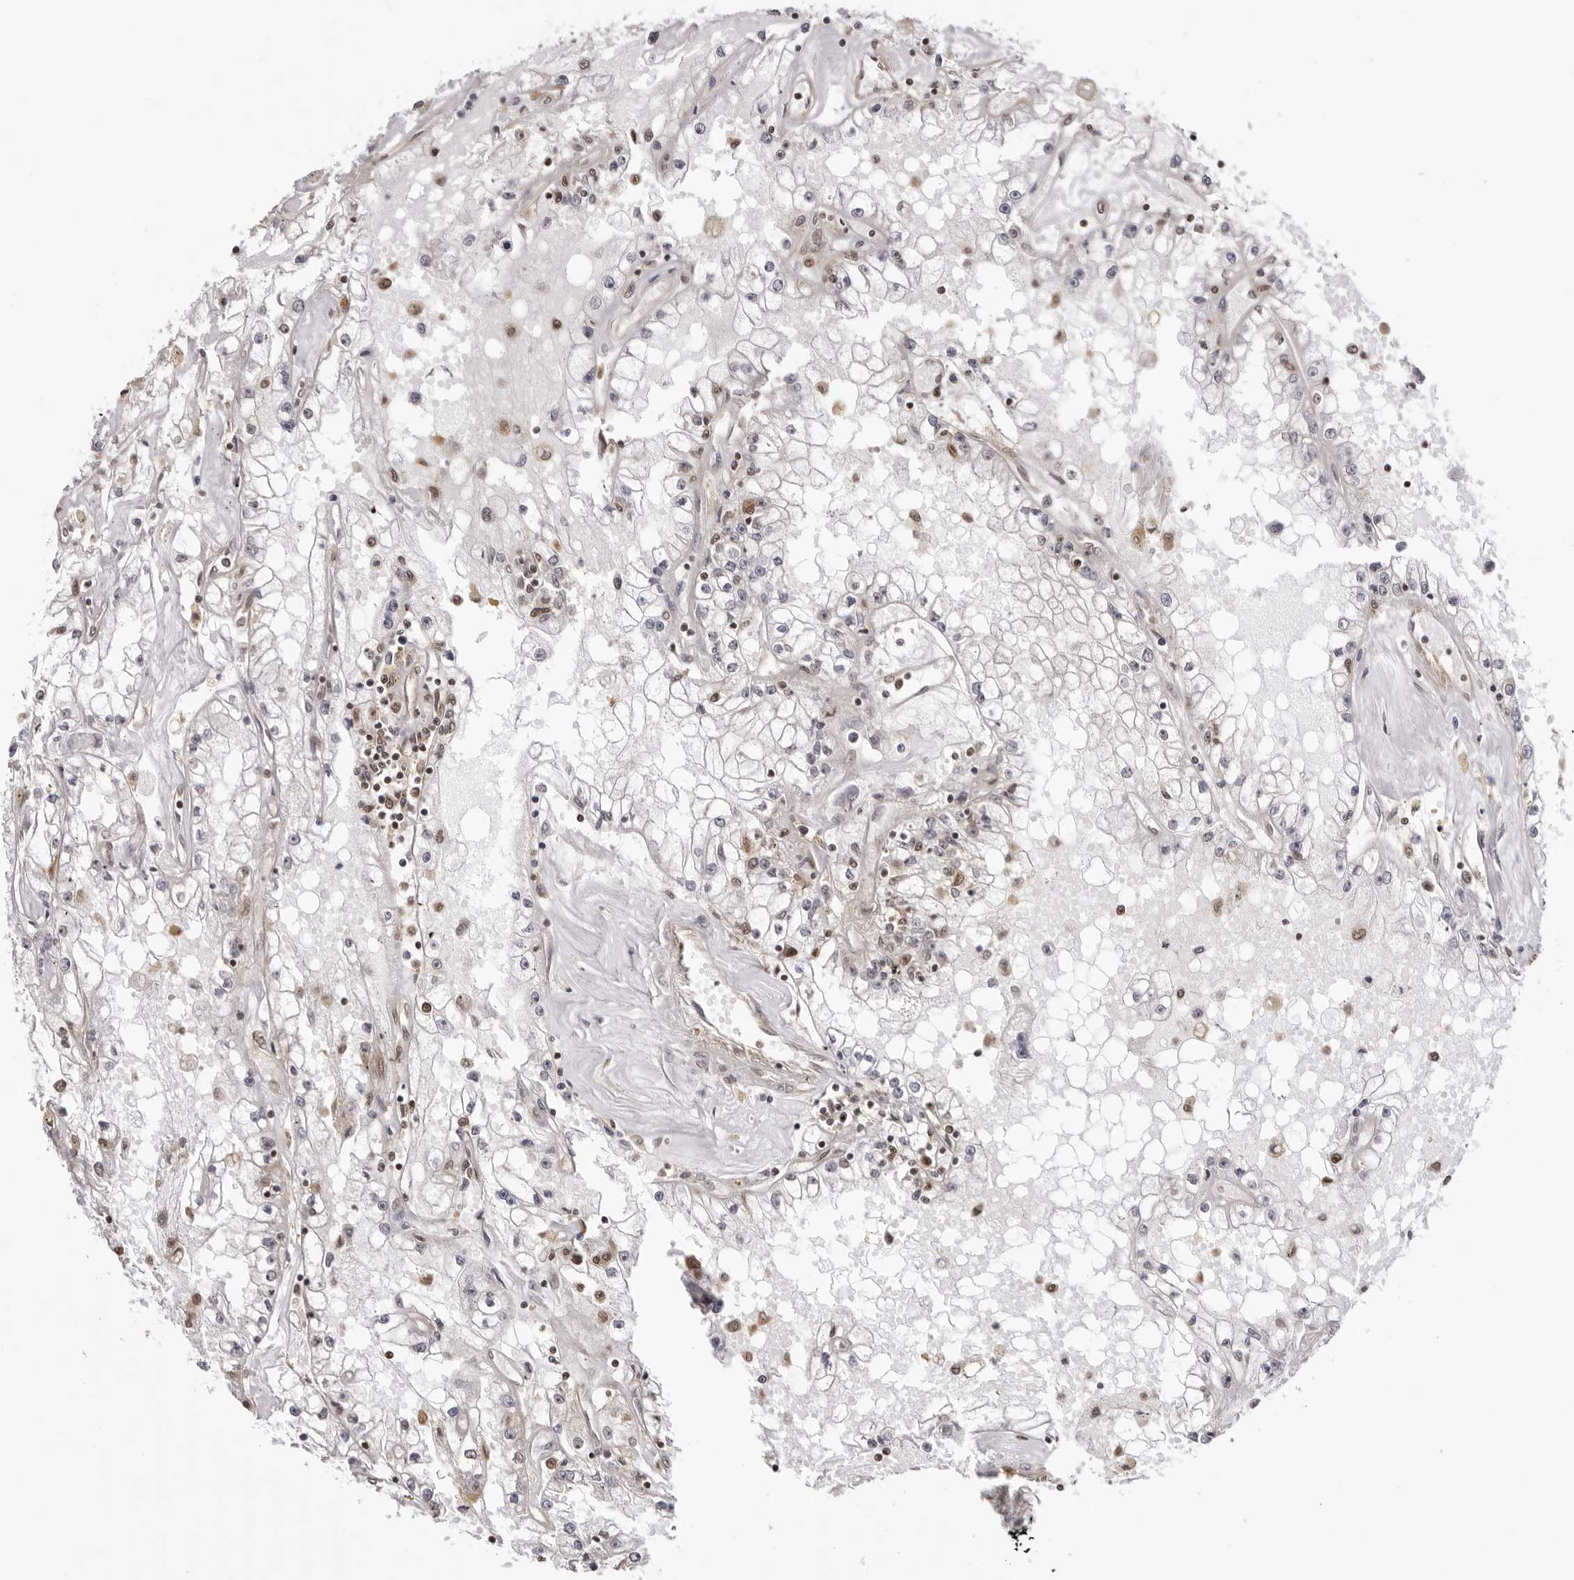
{"staining": {"intensity": "negative", "quantity": "none", "location": "none"}, "tissue": "renal cancer", "cell_type": "Tumor cells", "image_type": "cancer", "snomed": [{"axis": "morphology", "description": "Adenocarcinoma, NOS"}, {"axis": "topography", "description": "Kidney"}], "caption": "The image shows no significant staining in tumor cells of renal cancer (adenocarcinoma). (Brightfield microscopy of DAB IHC at high magnification).", "gene": "SDE2", "patient": {"sex": "male", "age": 56}}